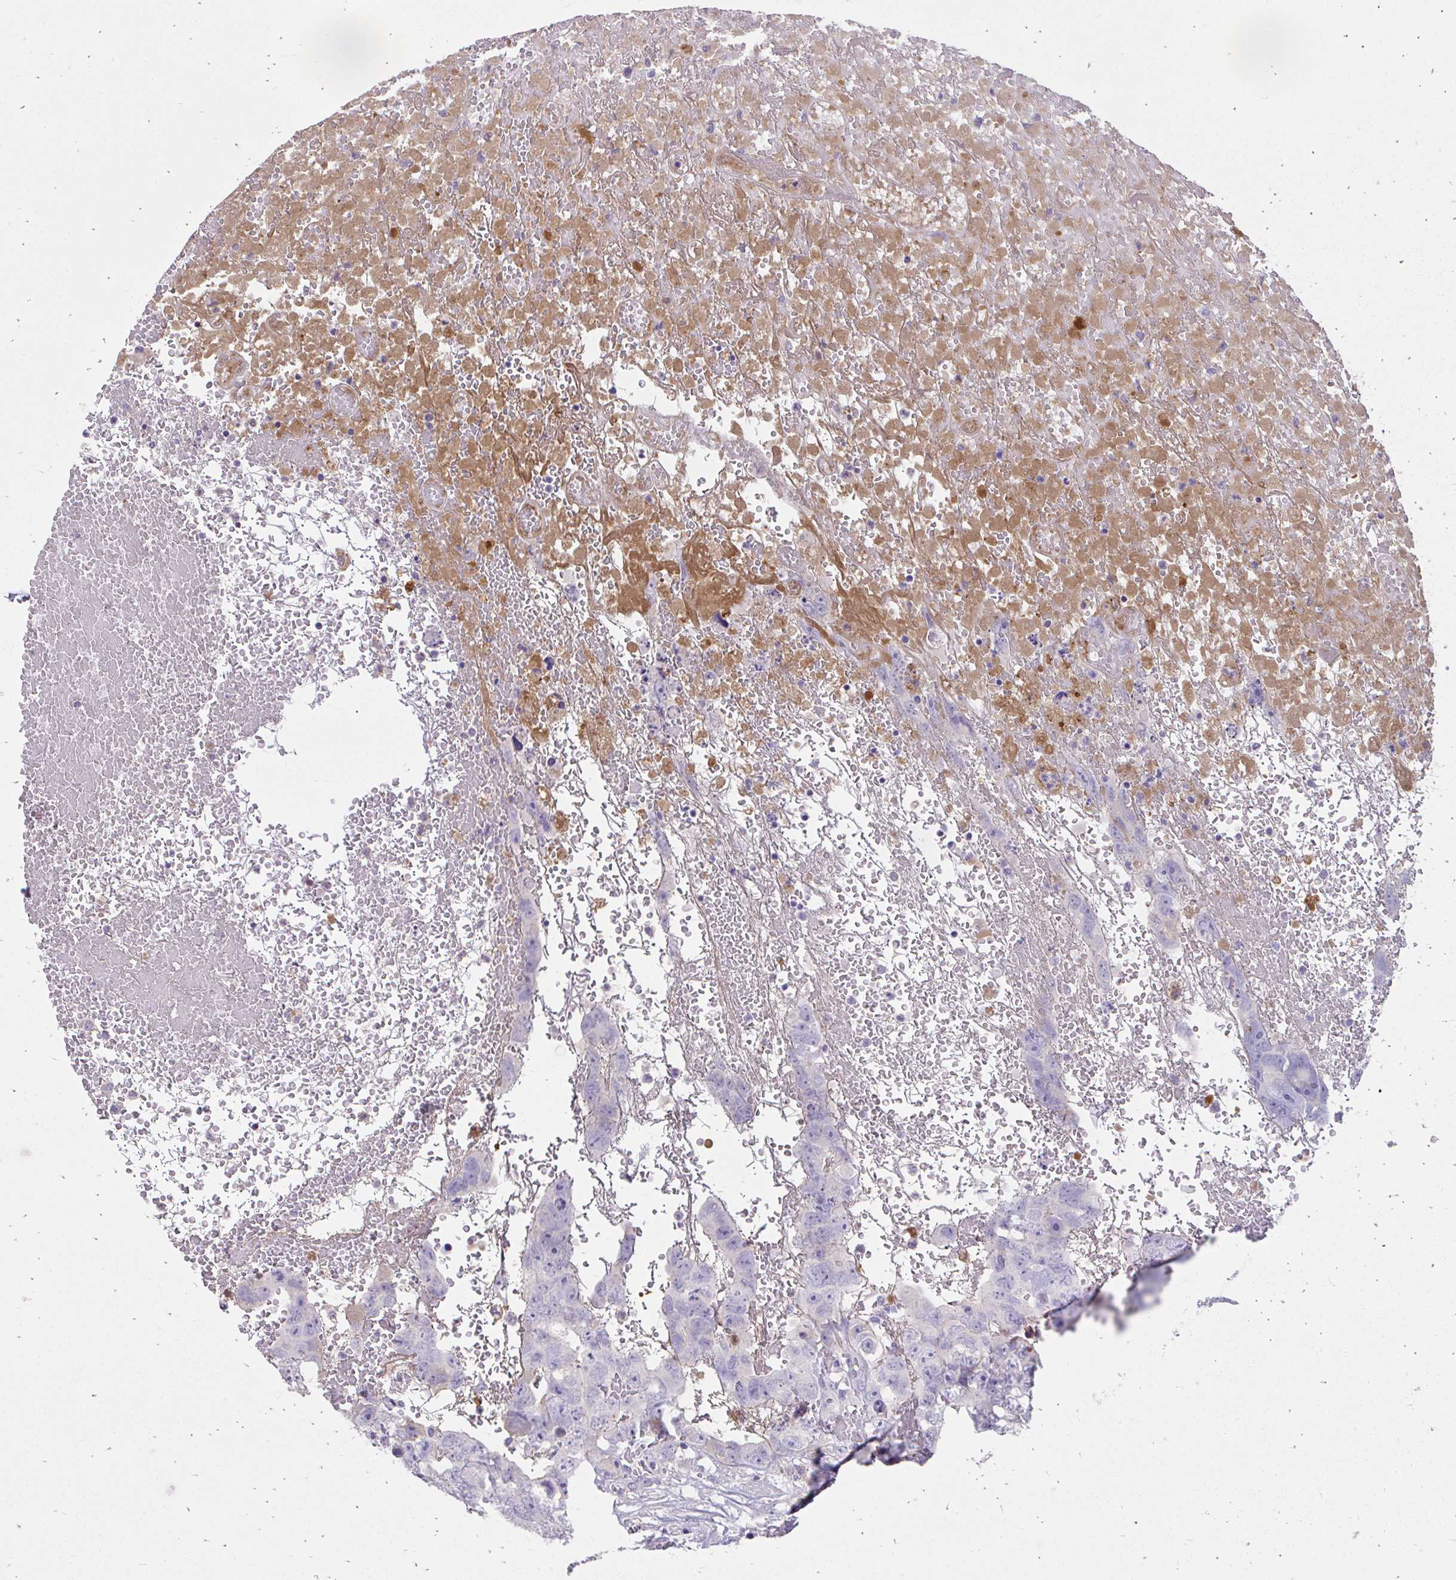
{"staining": {"intensity": "negative", "quantity": "none", "location": "none"}, "tissue": "testis cancer", "cell_type": "Tumor cells", "image_type": "cancer", "snomed": [{"axis": "morphology", "description": "Carcinoma, Embryonal, NOS"}, {"axis": "topography", "description": "Testis"}], "caption": "Protein analysis of embryonal carcinoma (testis) demonstrates no significant positivity in tumor cells. (DAB immunohistochemistry with hematoxylin counter stain).", "gene": "CFH", "patient": {"sex": "male", "age": 45}}